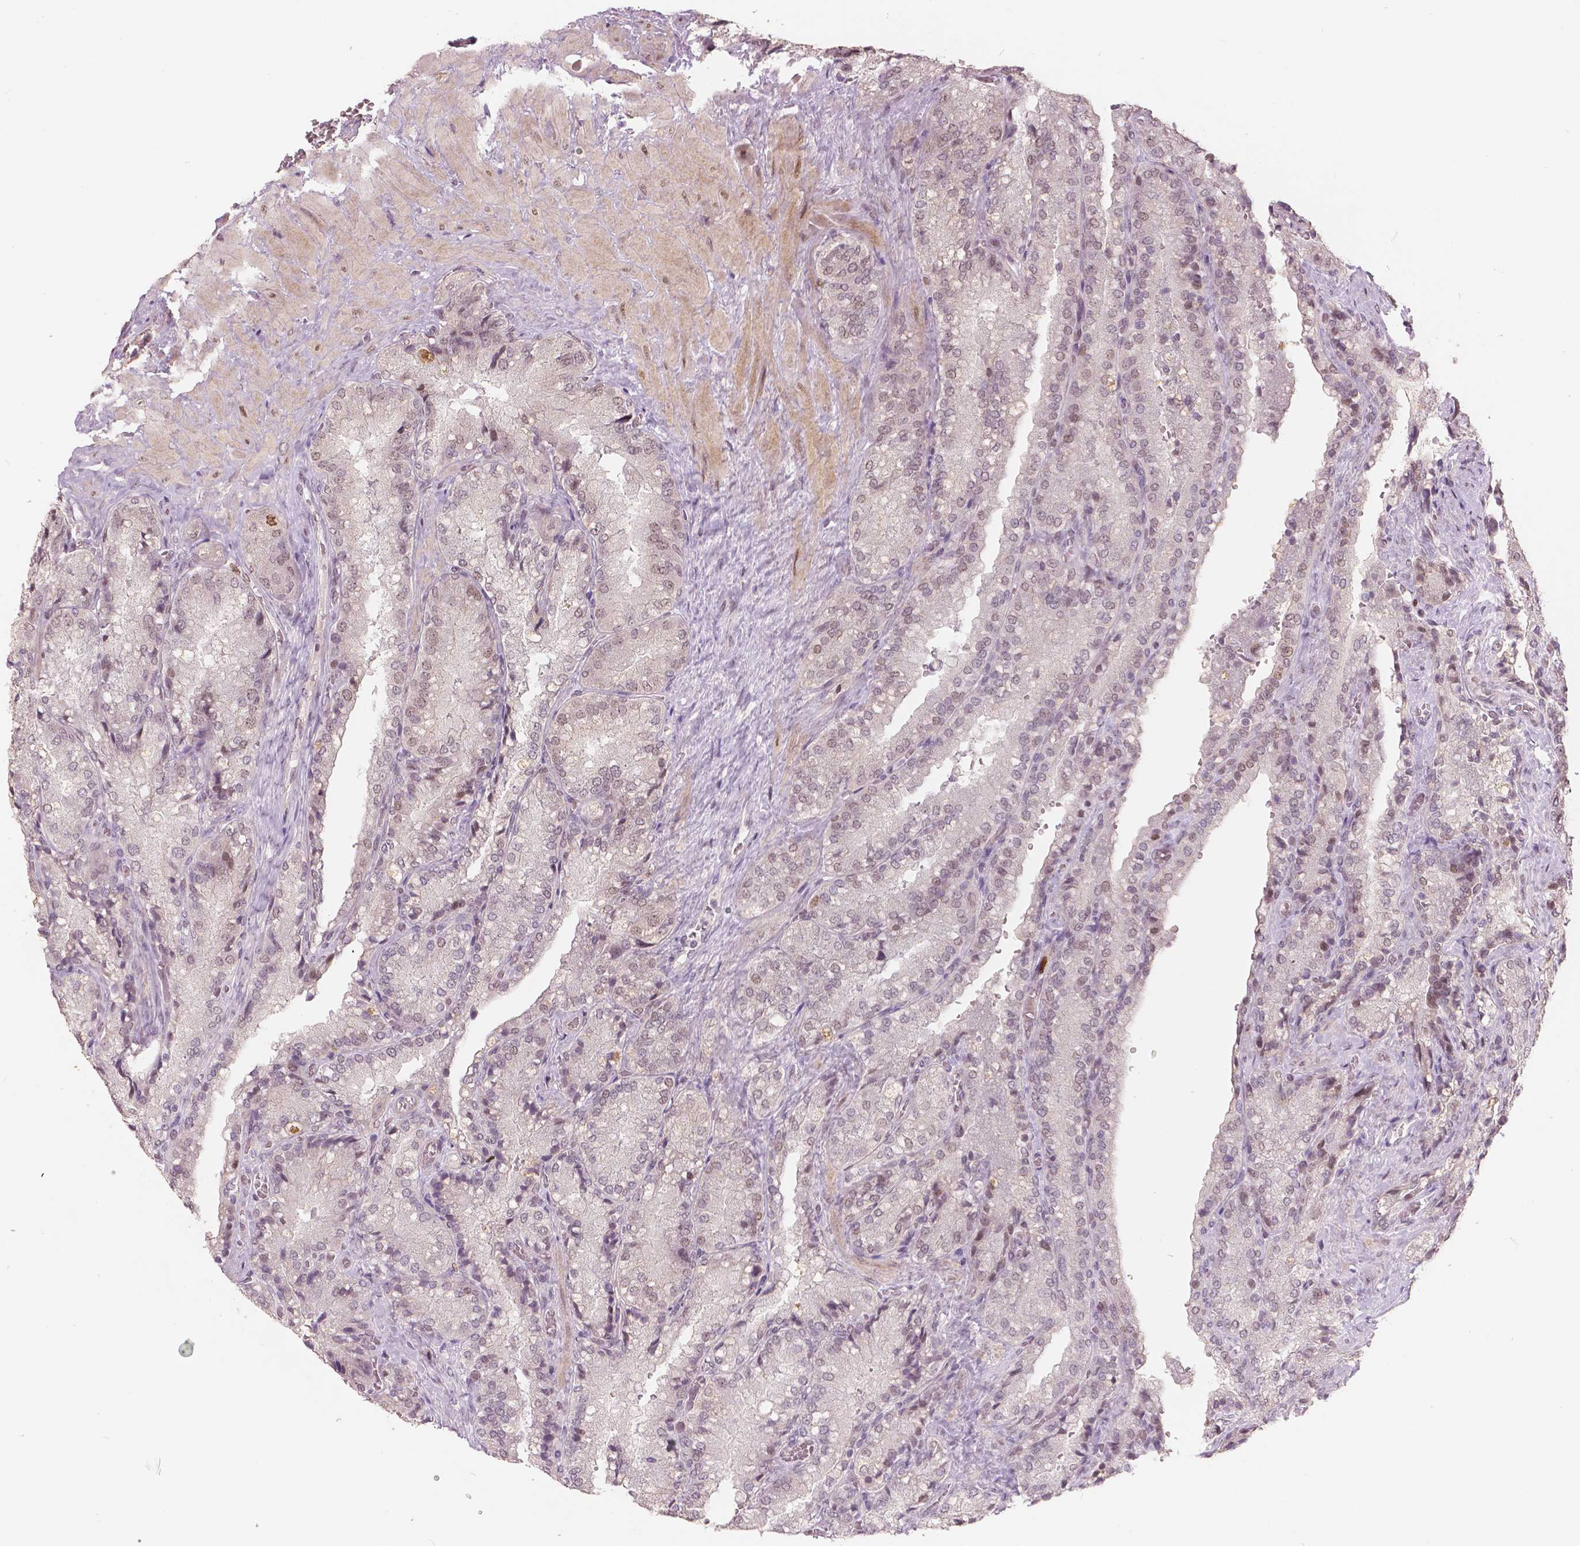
{"staining": {"intensity": "moderate", "quantity": "<25%", "location": "cytoplasmic/membranous,nuclear"}, "tissue": "seminal vesicle", "cell_type": "Glandular cells", "image_type": "normal", "snomed": [{"axis": "morphology", "description": "Normal tissue, NOS"}, {"axis": "topography", "description": "Seminal veicle"}], "caption": "DAB (3,3'-diaminobenzidine) immunohistochemical staining of normal seminal vesicle shows moderate cytoplasmic/membranous,nuclear protein expression in about <25% of glandular cells. Using DAB (3,3'-diaminobenzidine) (brown) and hematoxylin (blue) stains, captured at high magnification using brightfield microscopy.", "gene": "NSD2", "patient": {"sex": "male", "age": 57}}